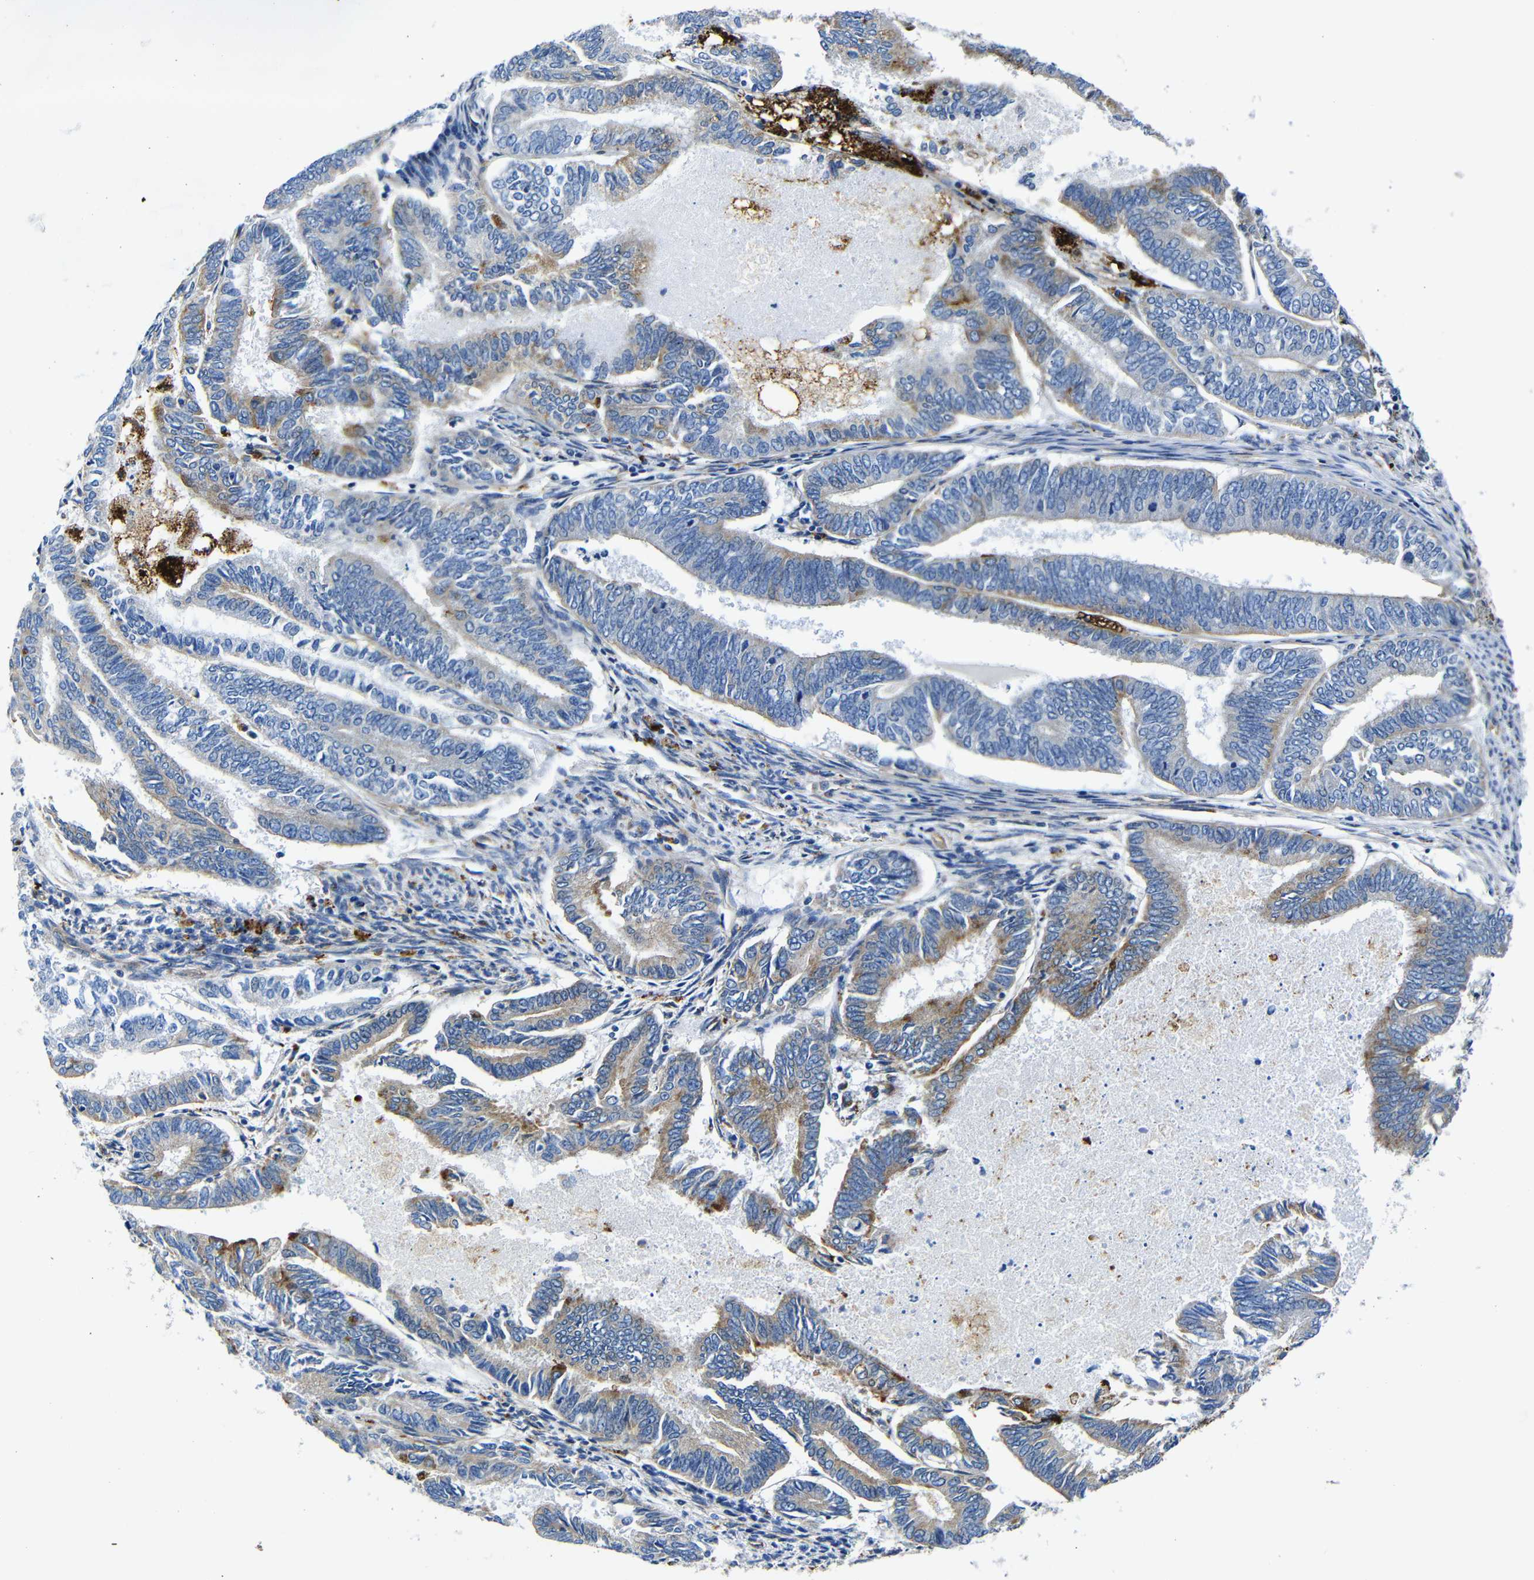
{"staining": {"intensity": "moderate", "quantity": "25%-75%", "location": "cytoplasmic/membranous"}, "tissue": "endometrial cancer", "cell_type": "Tumor cells", "image_type": "cancer", "snomed": [{"axis": "morphology", "description": "Adenocarcinoma, NOS"}, {"axis": "topography", "description": "Endometrium"}], "caption": "Tumor cells show medium levels of moderate cytoplasmic/membranous expression in approximately 25%-75% of cells in adenocarcinoma (endometrial).", "gene": "GIMAP2", "patient": {"sex": "female", "age": 86}}